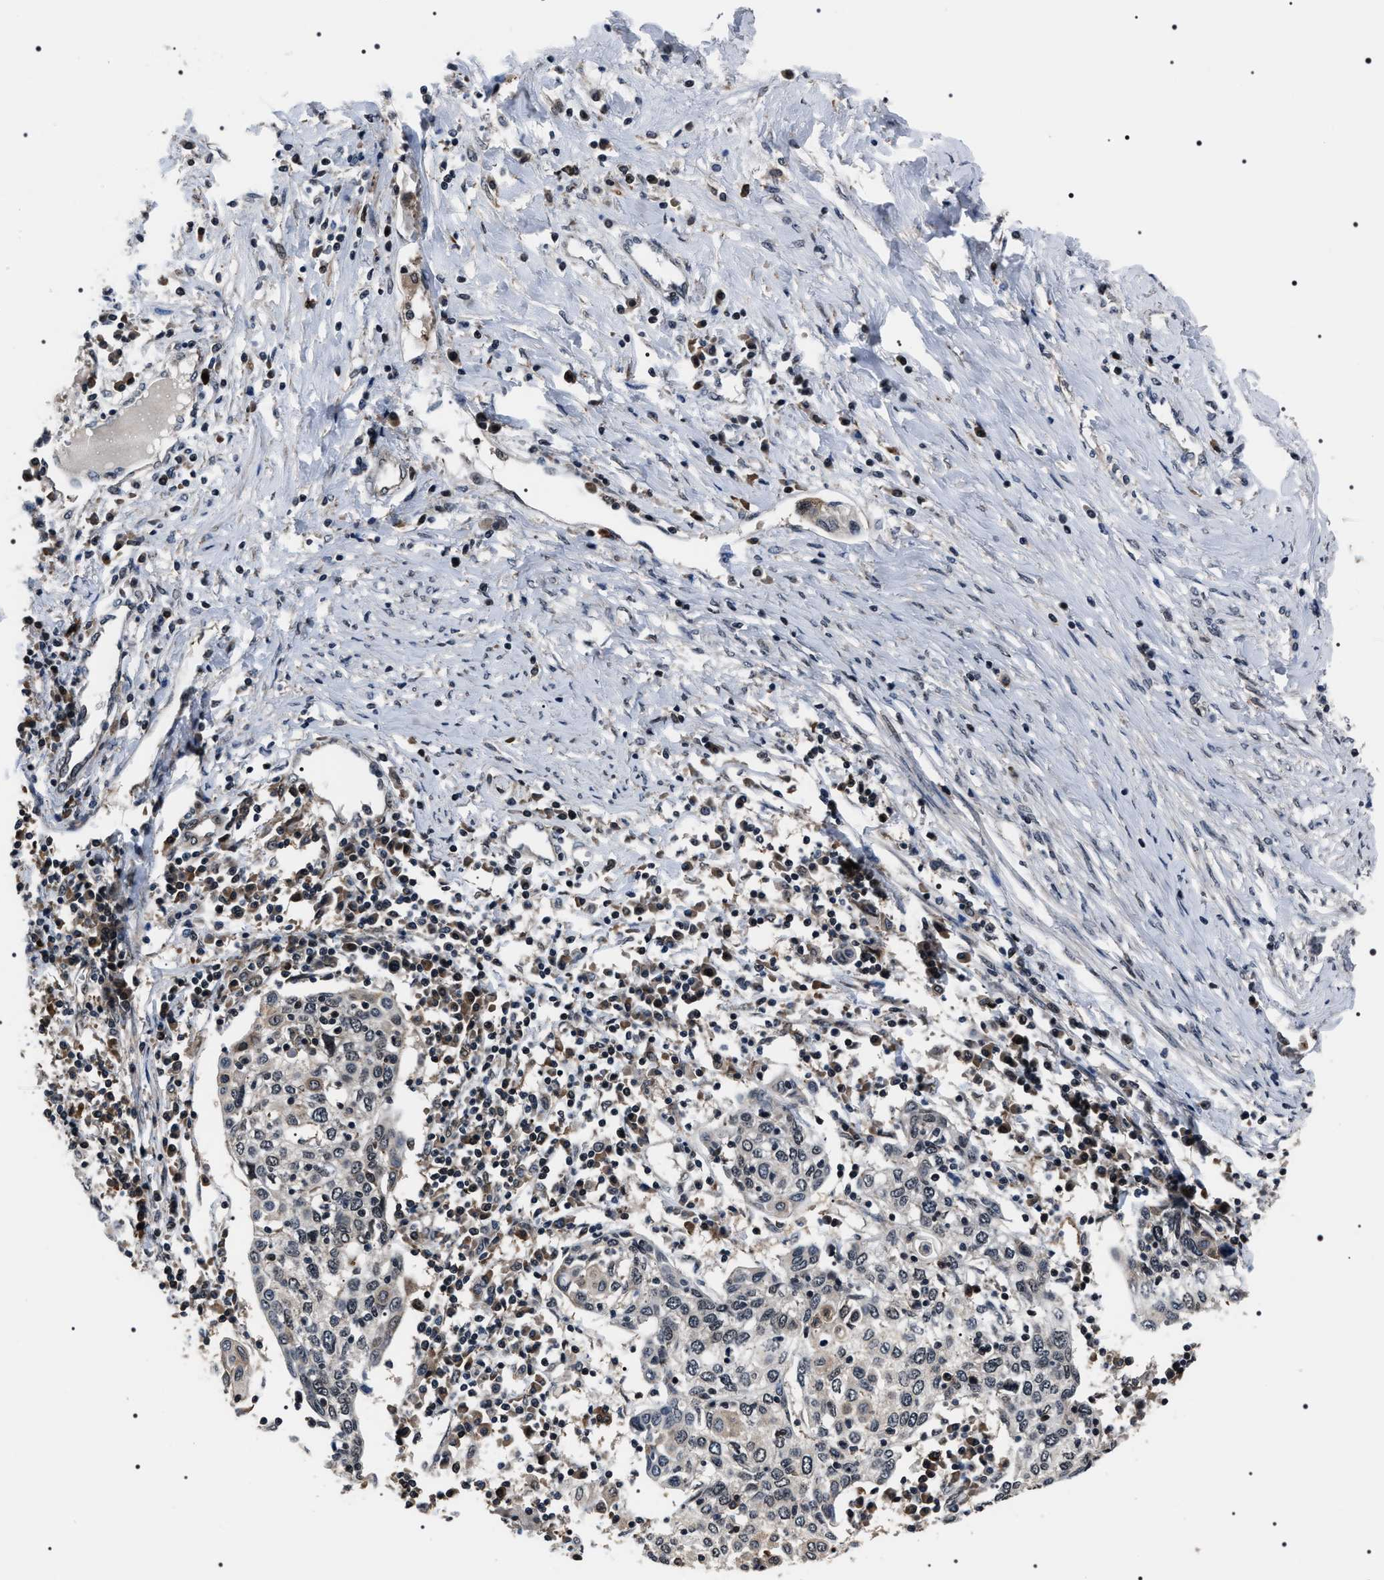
{"staining": {"intensity": "weak", "quantity": "<25%", "location": "cytoplasmic/membranous"}, "tissue": "cervical cancer", "cell_type": "Tumor cells", "image_type": "cancer", "snomed": [{"axis": "morphology", "description": "Squamous cell carcinoma, NOS"}, {"axis": "topography", "description": "Cervix"}], "caption": "Tumor cells are negative for brown protein staining in cervical cancer.", "gene": "SIPA1", "patient": {"sex": "female", "age": 40}}